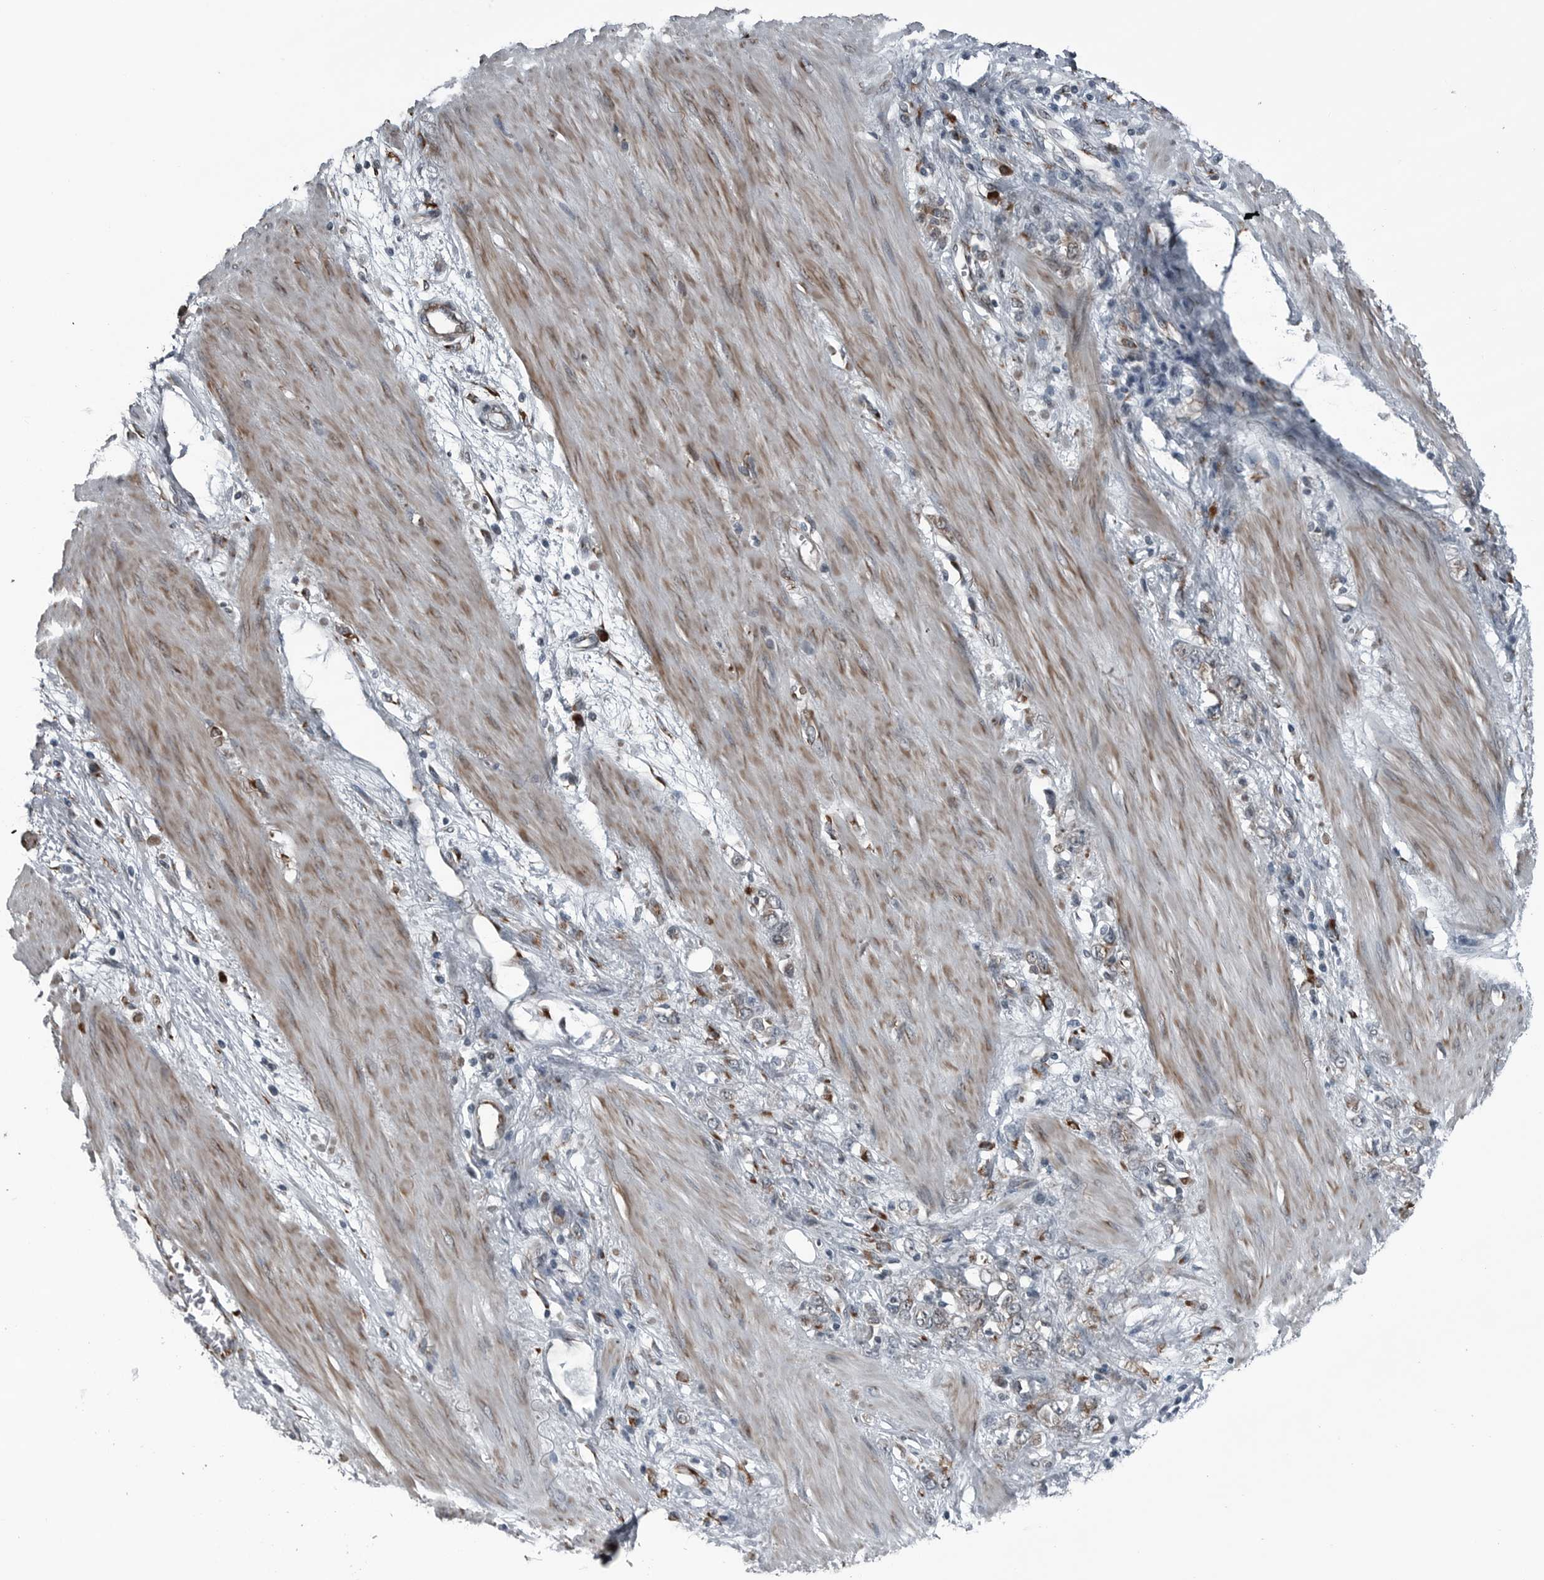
{"staining": {"intensity": "weak", "quantity": "<25%", "location": "cytoplasmic/membranous"}, "tissue": "stomach cancer", "cell_type": "Tumor cells", "image_type": "cancer", "snomed": [{"axis": "morphology", "description": "Adenocarcinoma, NOS"}, {"axis": "topography", "description": "Stomach"}], "caption": "High magnification brightfield microscopy of stomach adenocarcinoma stained with DAB (brown) and counterstained with hematoxylin (blue): tumor cells show no significant staining.", "gene": "CEP85", "patient": {"sex": "female", "age": 76}}